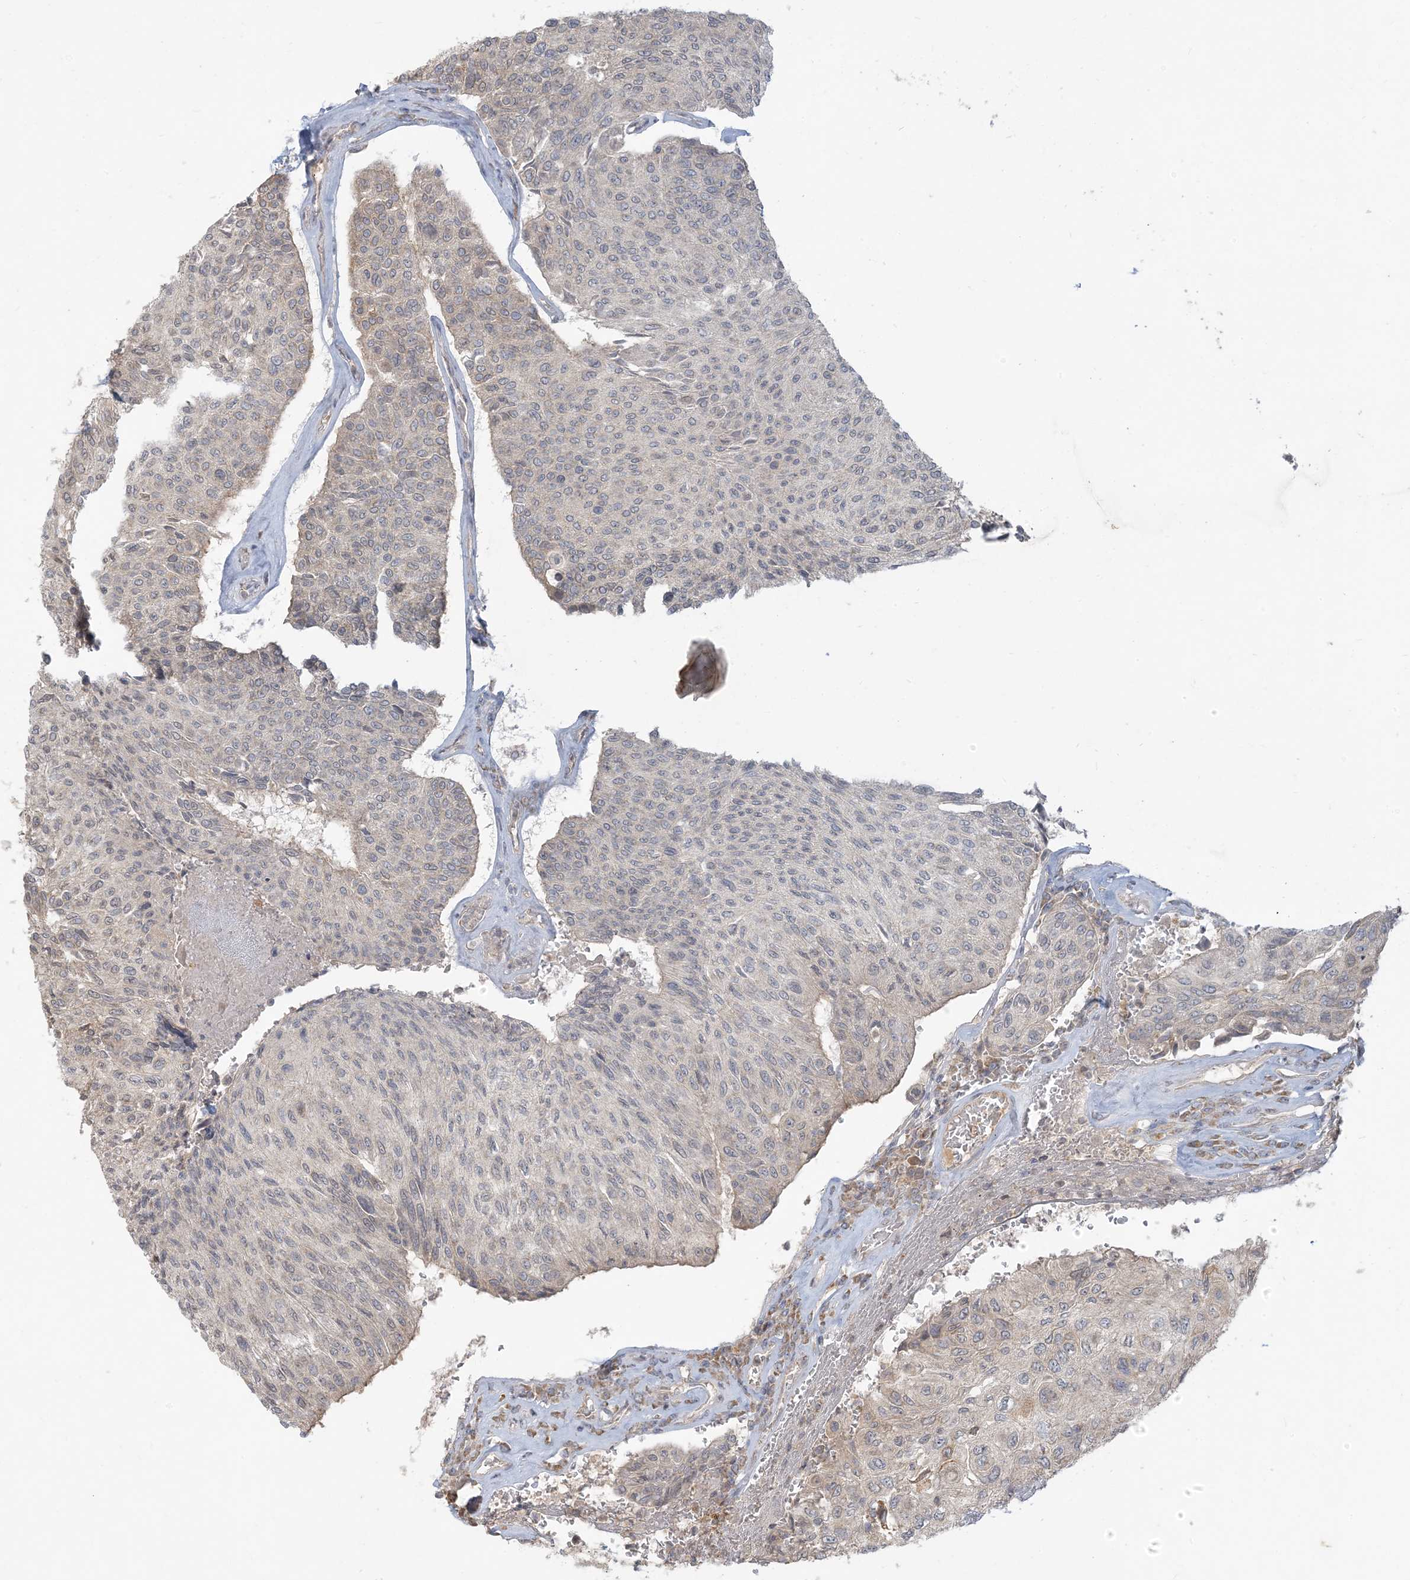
{"staining": {"intensity": "weak", "quantity": "<25%", "location": "cytoplasmic/membranous"}, "tissue": "urothelial cancer", "cell_type": "Tumor cells", "image_type": "cancer", "snomed": [{"axis": "morphology", "description": "Urothelial carcinoma, High grade"}, {"axis": "topography", "description": "Urinary bladder"}], "caption": "Immunohistochemistry image of neoplastic tissue: urothelial cancer stained with DAB shows no significant protein staining in tumor cells.", "gene": "MCOLN1", "patient": {"sex": "male", "age": 66}}